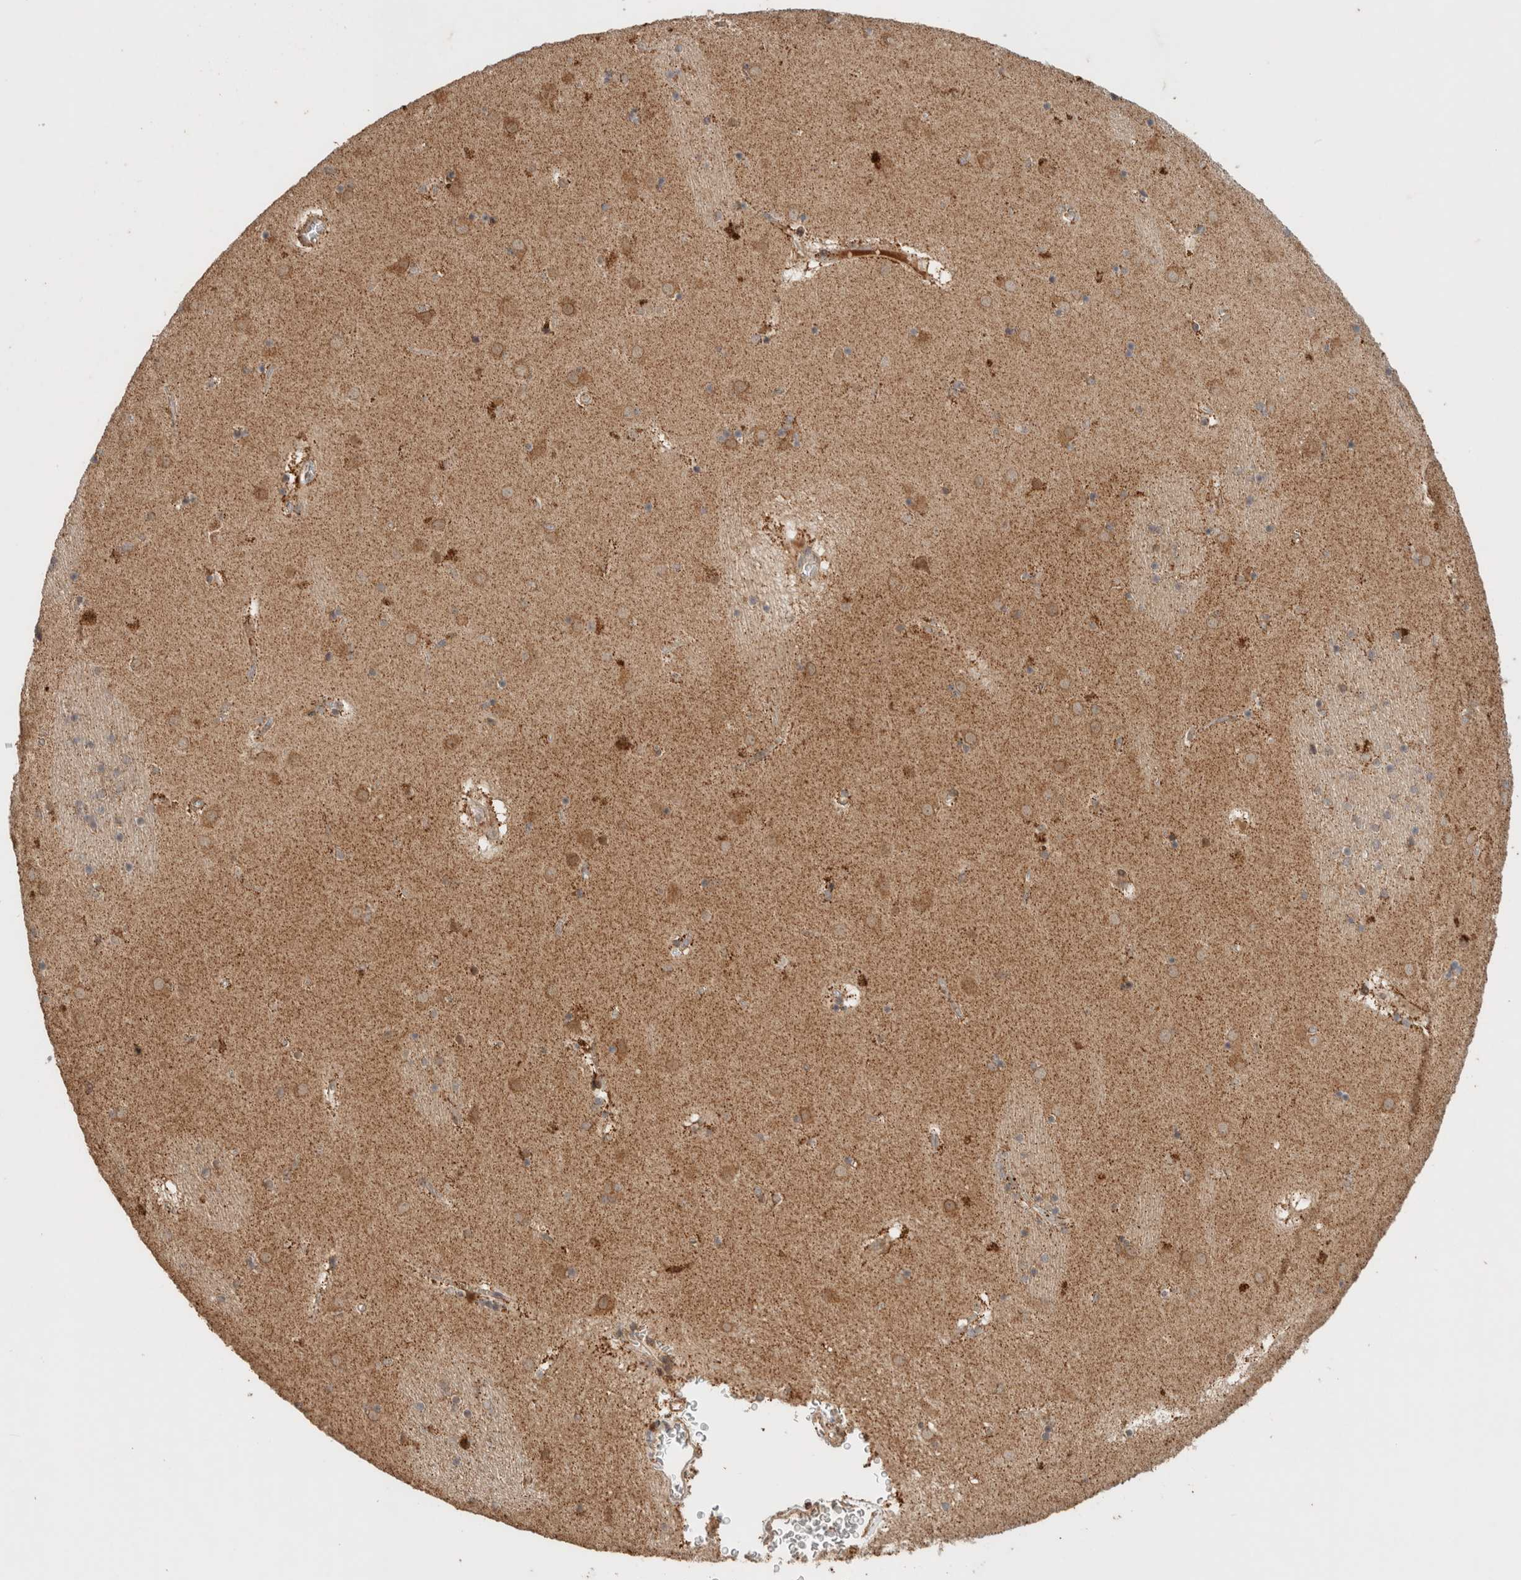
{"staining": {"intensity": "moderate", "quantity": ">75%", "location": "cytoplasmic/membranous"}, "tissue": "caudate", "cell_type": "Glial cells", "image_type": "normal", "snomed": [{"axis": "morphology", "description": "Normal tissue, NOS"}, {"axis": "topography", "description": "Lateral ventricle wall"}], "caption": "Immunohistochemistry (IHC) of normal caudate demonstrates medium levels of moderate cytoplasmic/membranous expression in about >75% of glial cells. (DAB = brown stain, brightfield microscopy at high magnification).", "gene": "EIF2B3", "patient": {"sex": "male", "age": 70}}